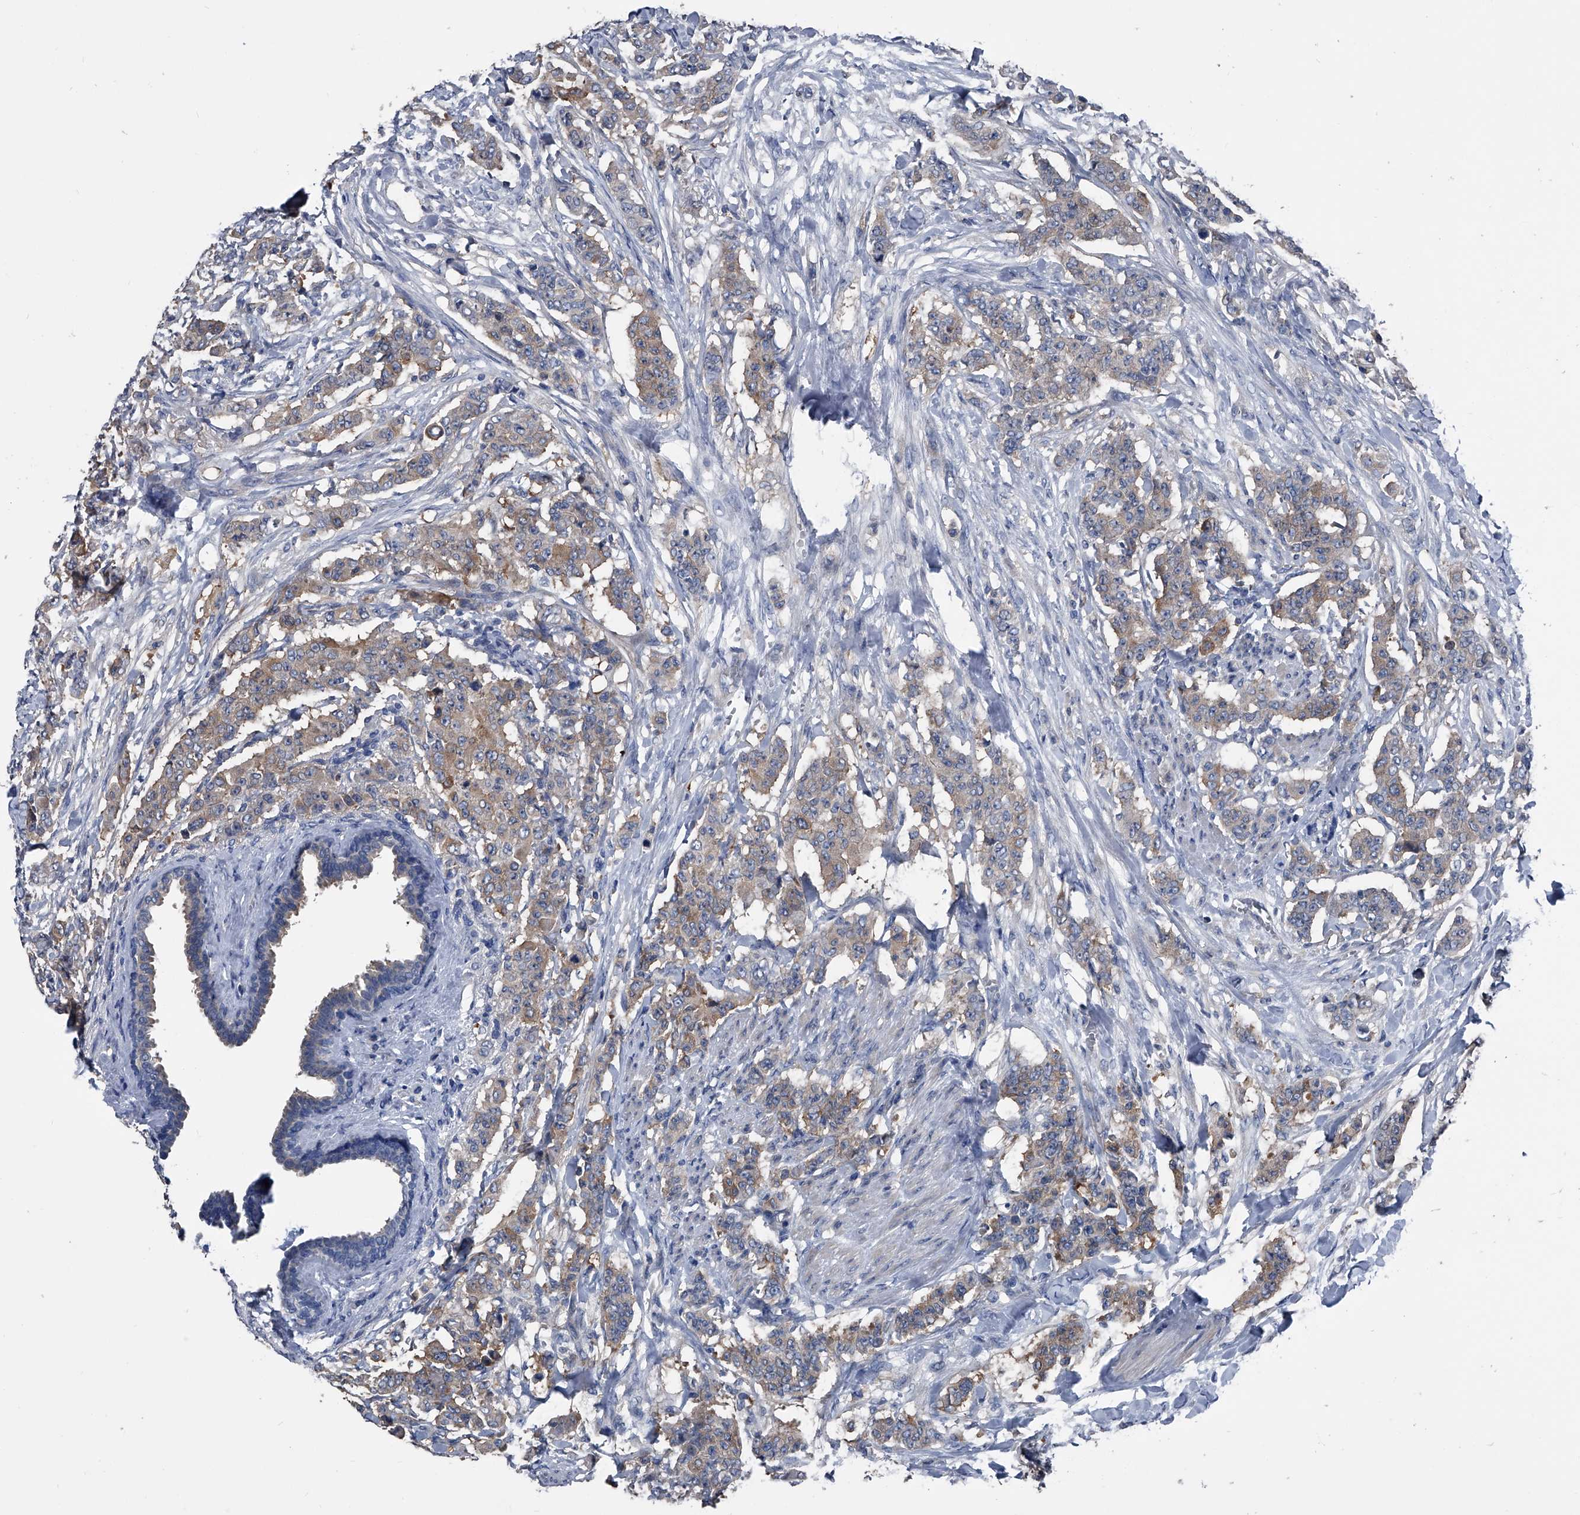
{"staining": {"intensity": "moderate", "quantity": "25%-75%", "location": "cytoplasmic/membranous"}, "tissue": "breast cancer", "cell_type": "Tumor cells", "image_type": "cancer", "snomed": [{"axis": "morphology", "description": "Duct carcinoma"}, {"axis": "topography", "description": "Breast"}], "caption": "A high-resolution image shows immunohistochemistry (IHC) staining of breast infiltrating ductal carcinoma, which reveals moderate cytoplasmic/membranous expression in about 25%-75% of tumor cells. The protein of interest is stained brown, and the nuclei are stained in blue (DAB IHC with brightfield microscopy, high magnification).", "gene": "KIF13A", "patient": {"sex": "female", "age": 40}}